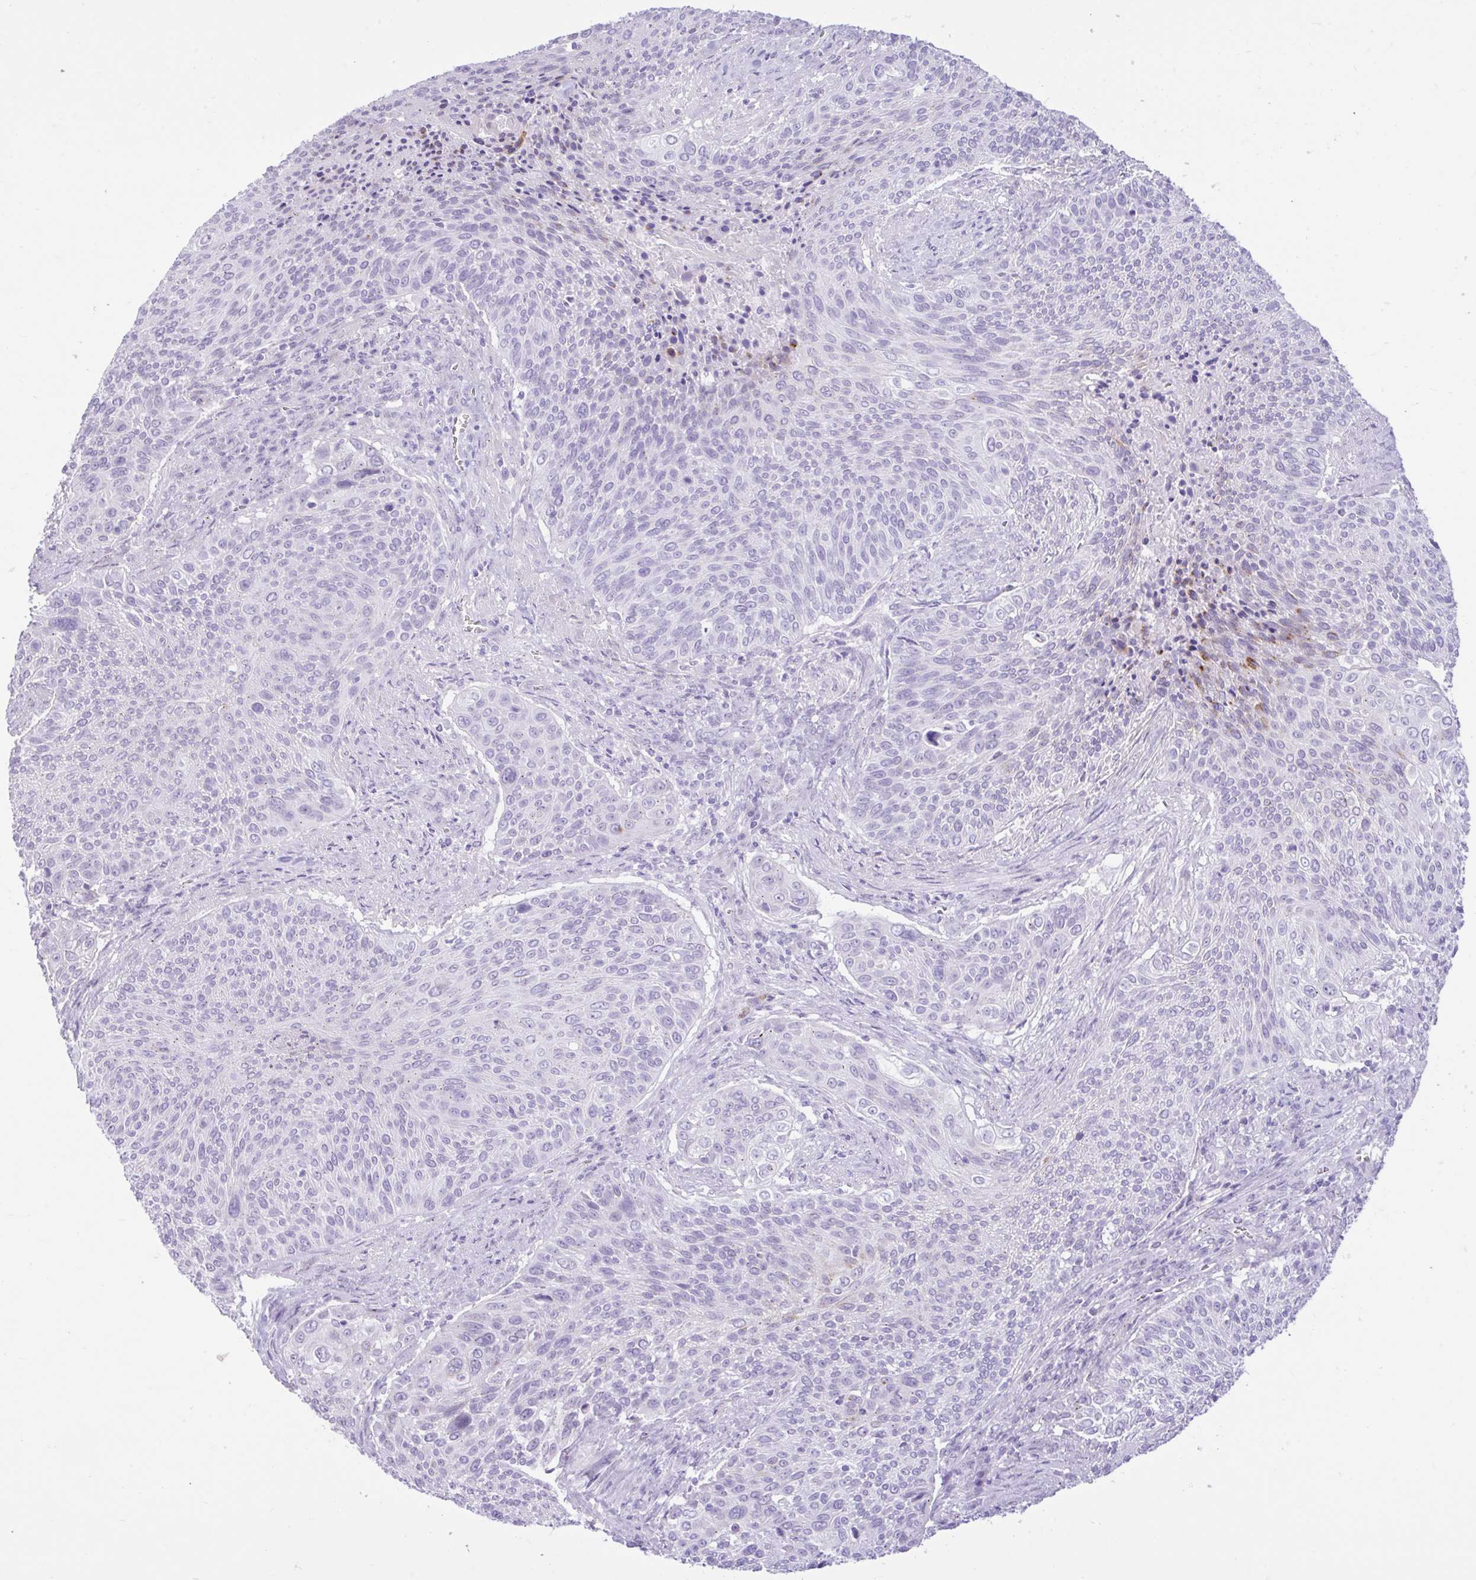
{"staining": {"intensity": "moderate", "quantity": "<25%", "location": "cytoplasmic/membranous"}, "tissue": "cervical cancer", "cell_type": "Tumor cells", "image_type": "cancer", "snomed": [{"axis": "morphology", "description": "Squamous cell carcinoma, NOS"}, {"axis": "topography", "description": "Cervix"}], "caption": "Cervical squamous cell carcinoma stained with IHC displays moderate cytoplasmic/membranous positivity in approximately <25% of tumor cells. (Stains: DAB in brown, nuclei in blue, Microscopy: brightfield microscopy at high magnification).", "gene": "REEP1", "patient": {"sex": "female", "age": 31}}